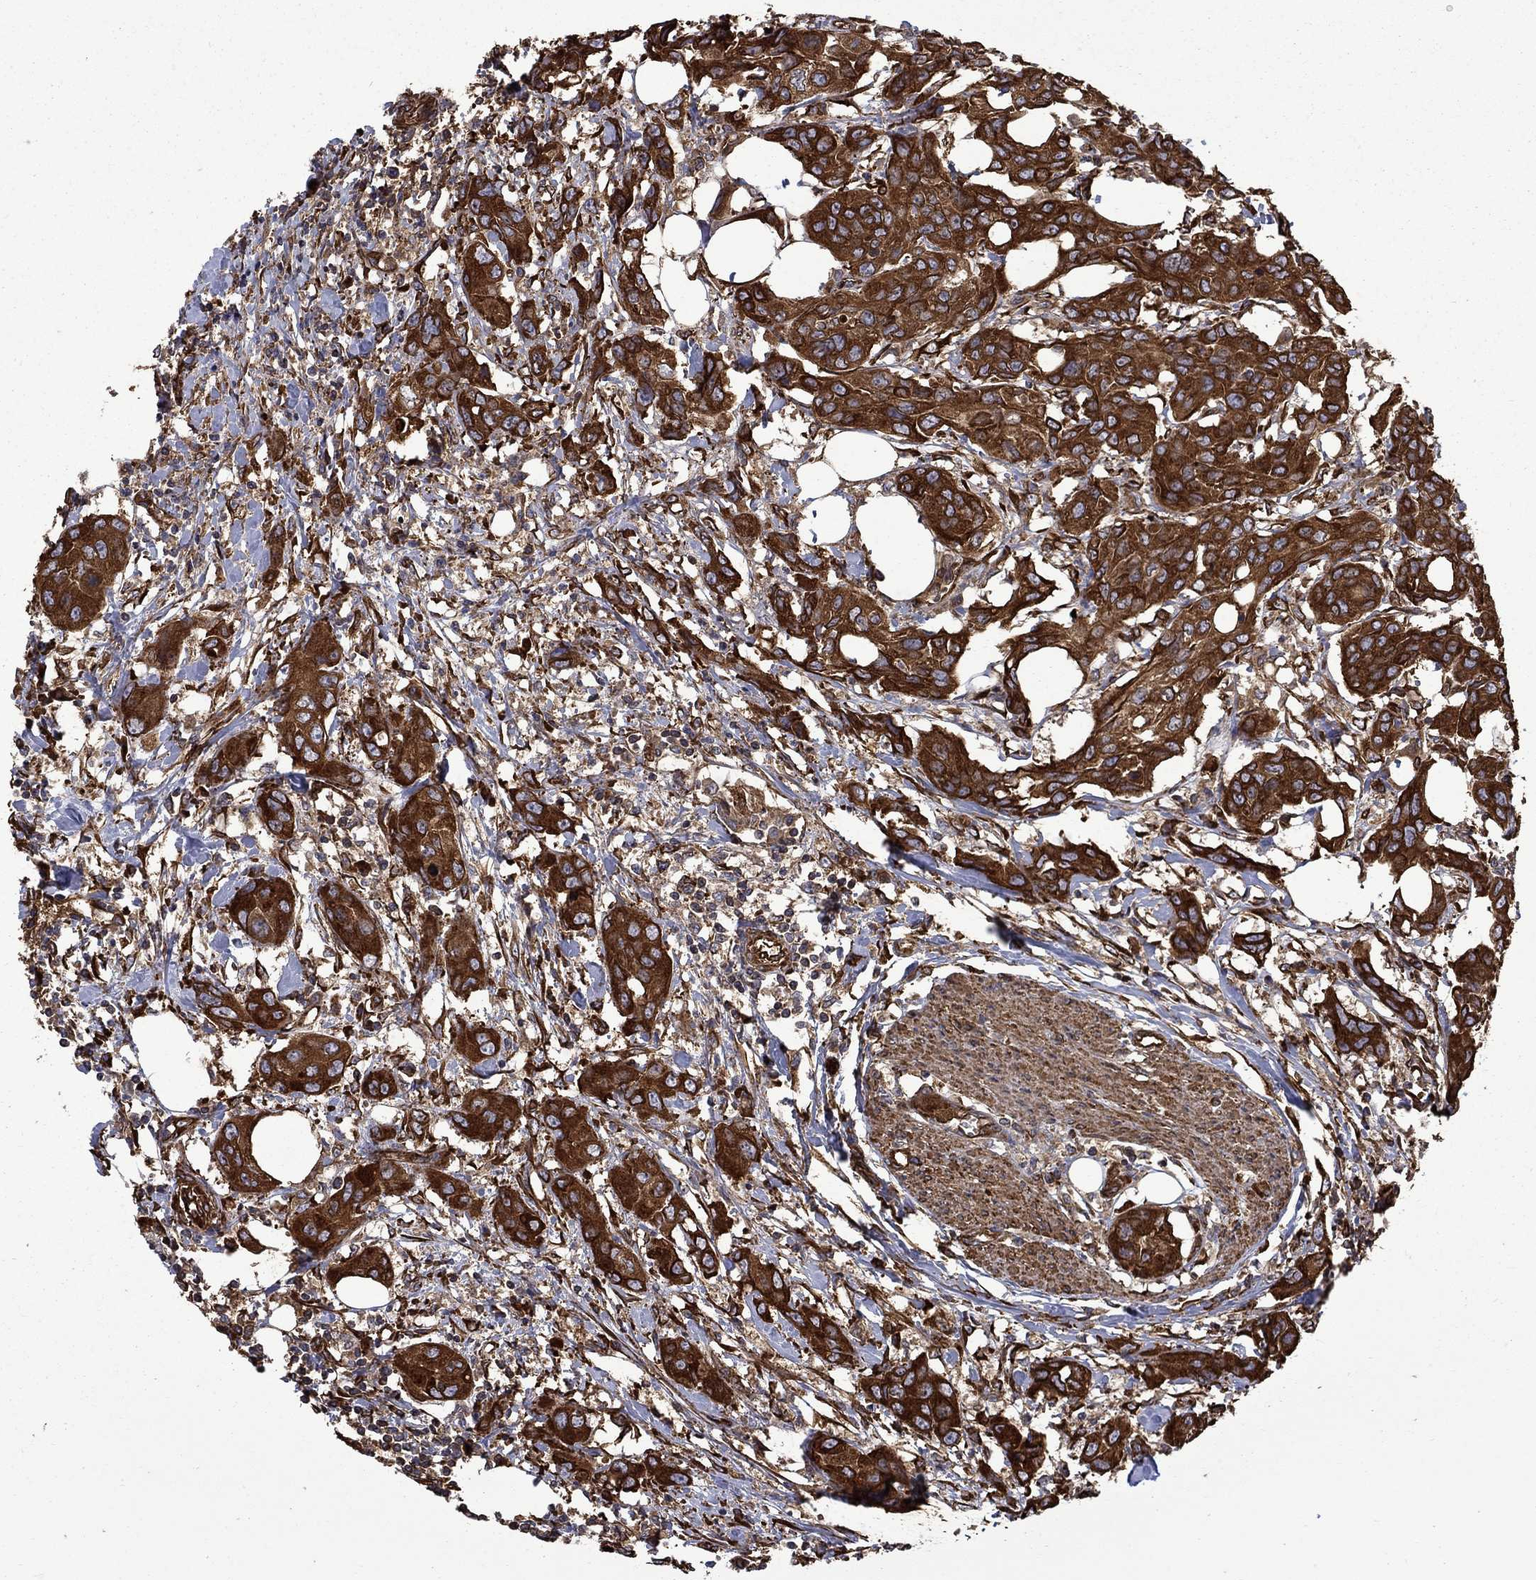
{"staining": {"intensity": "strong", "quantity": ">75%", "location": "cytoplasmic/membranous"}, "tissue": "urothelial cancer", "cell_type": "Tumor cells", "image_type": "cancer", "snomed": [{"axis": "morphology", "description": "Urothelial carcinoma, NOS"}, {"axis": "morphology", "description": "Urothelial carcinoma, High grade"}, {"axis": "topography", "description": "Urinary bladder"}], "caption": "Human high-grade urothelial carcinoma stained with a brown dye exhibits strong cytoplasmic/membranous positive expression in about >75% of tumor cells.", "gene": "CUTC", "patient": {"sex": "male", "age": 63}}